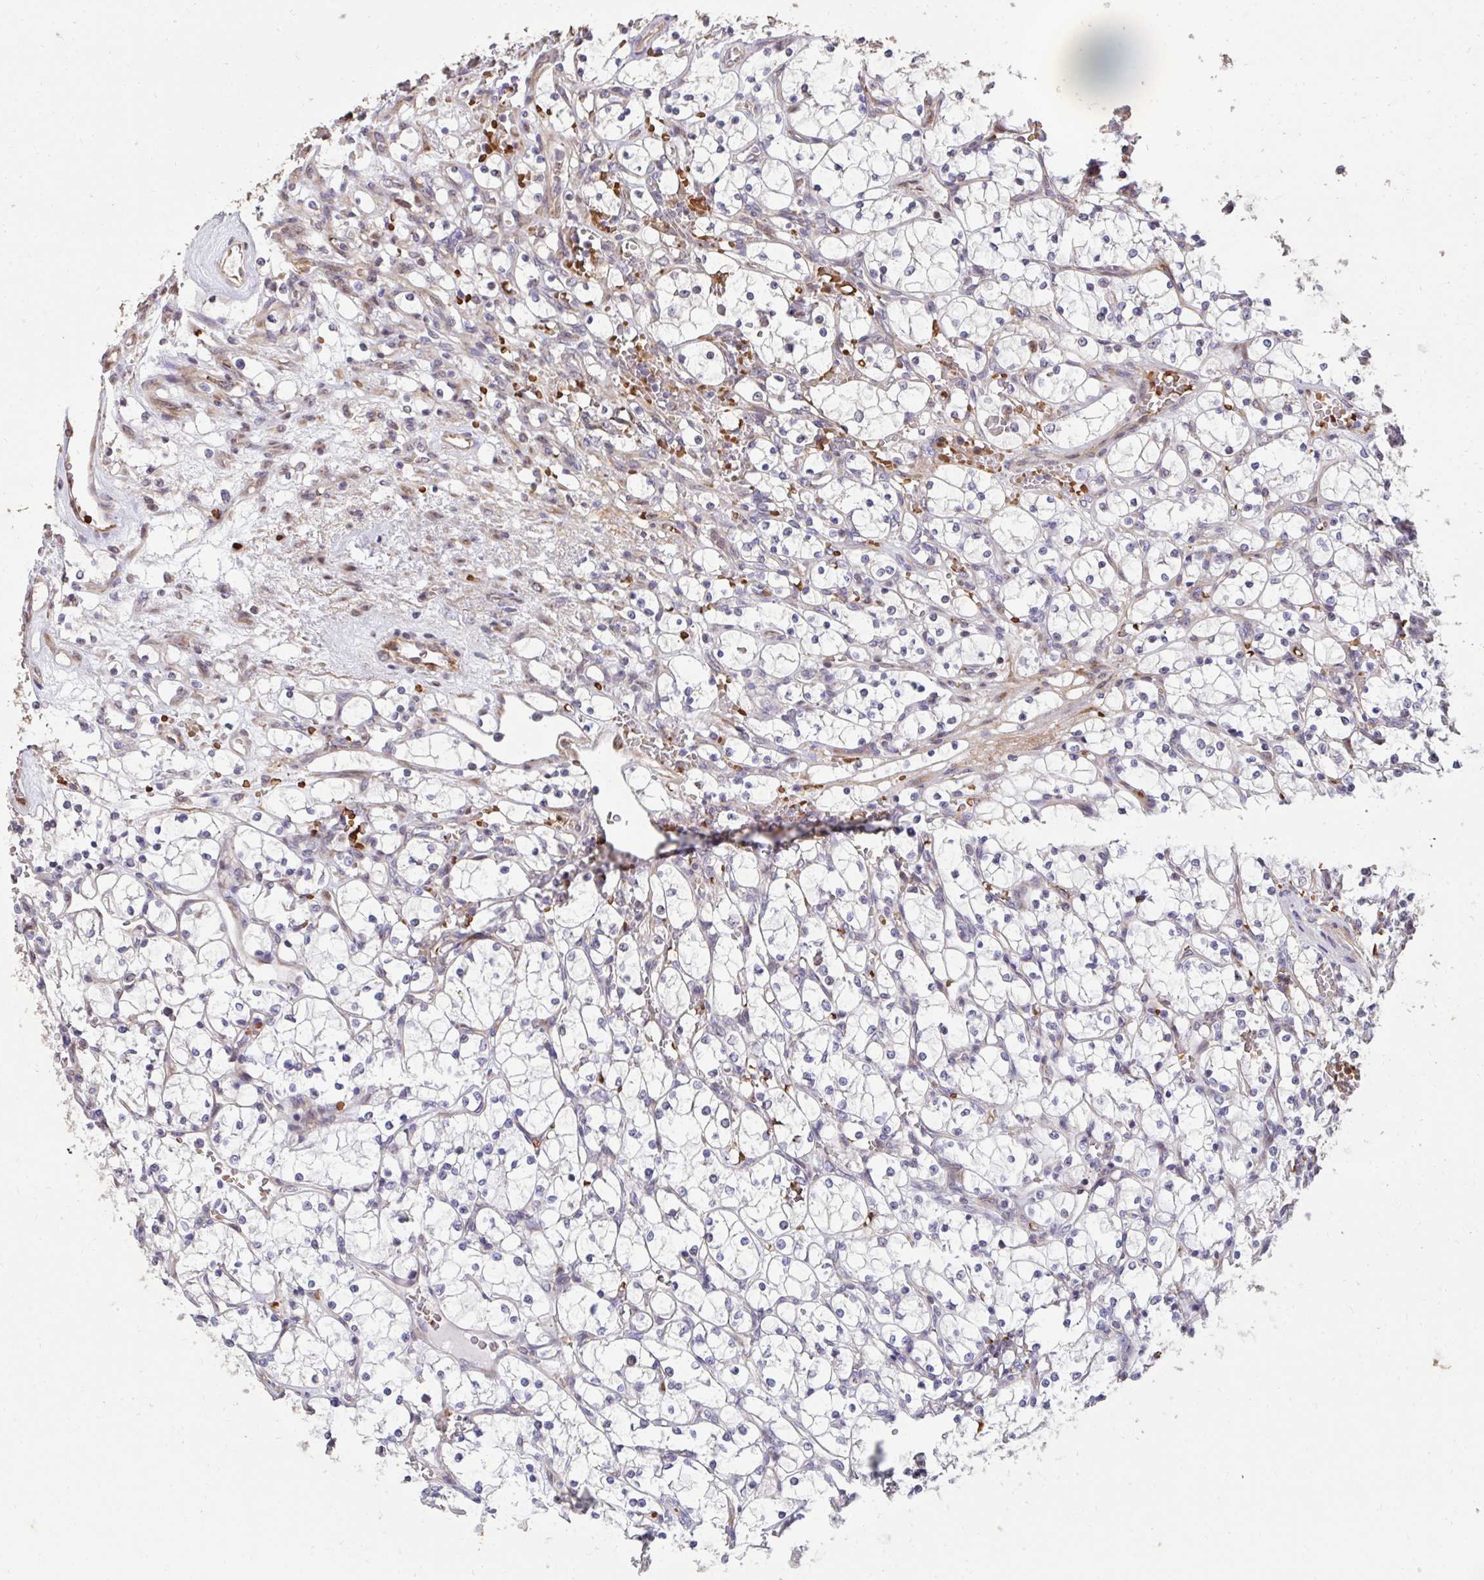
{"staining": {"intensity": "negative", "quantity": "none", "location": "none"}, "tissue": "renal cancer", "cell_type": "Tumor cells", "image_type": "cancer", "snomed": [{"axis": "morphology", "description": "Adenocarcinoma, NOS"}, {"axis": "topography", "description": "Kidney"}], "caption": "The photomicrograph displays no significant positivity in tumor cells of adenocarcinoma (renal).", "gene": "FIBCD1", "patient": {"sex": "female", "age": 69}}